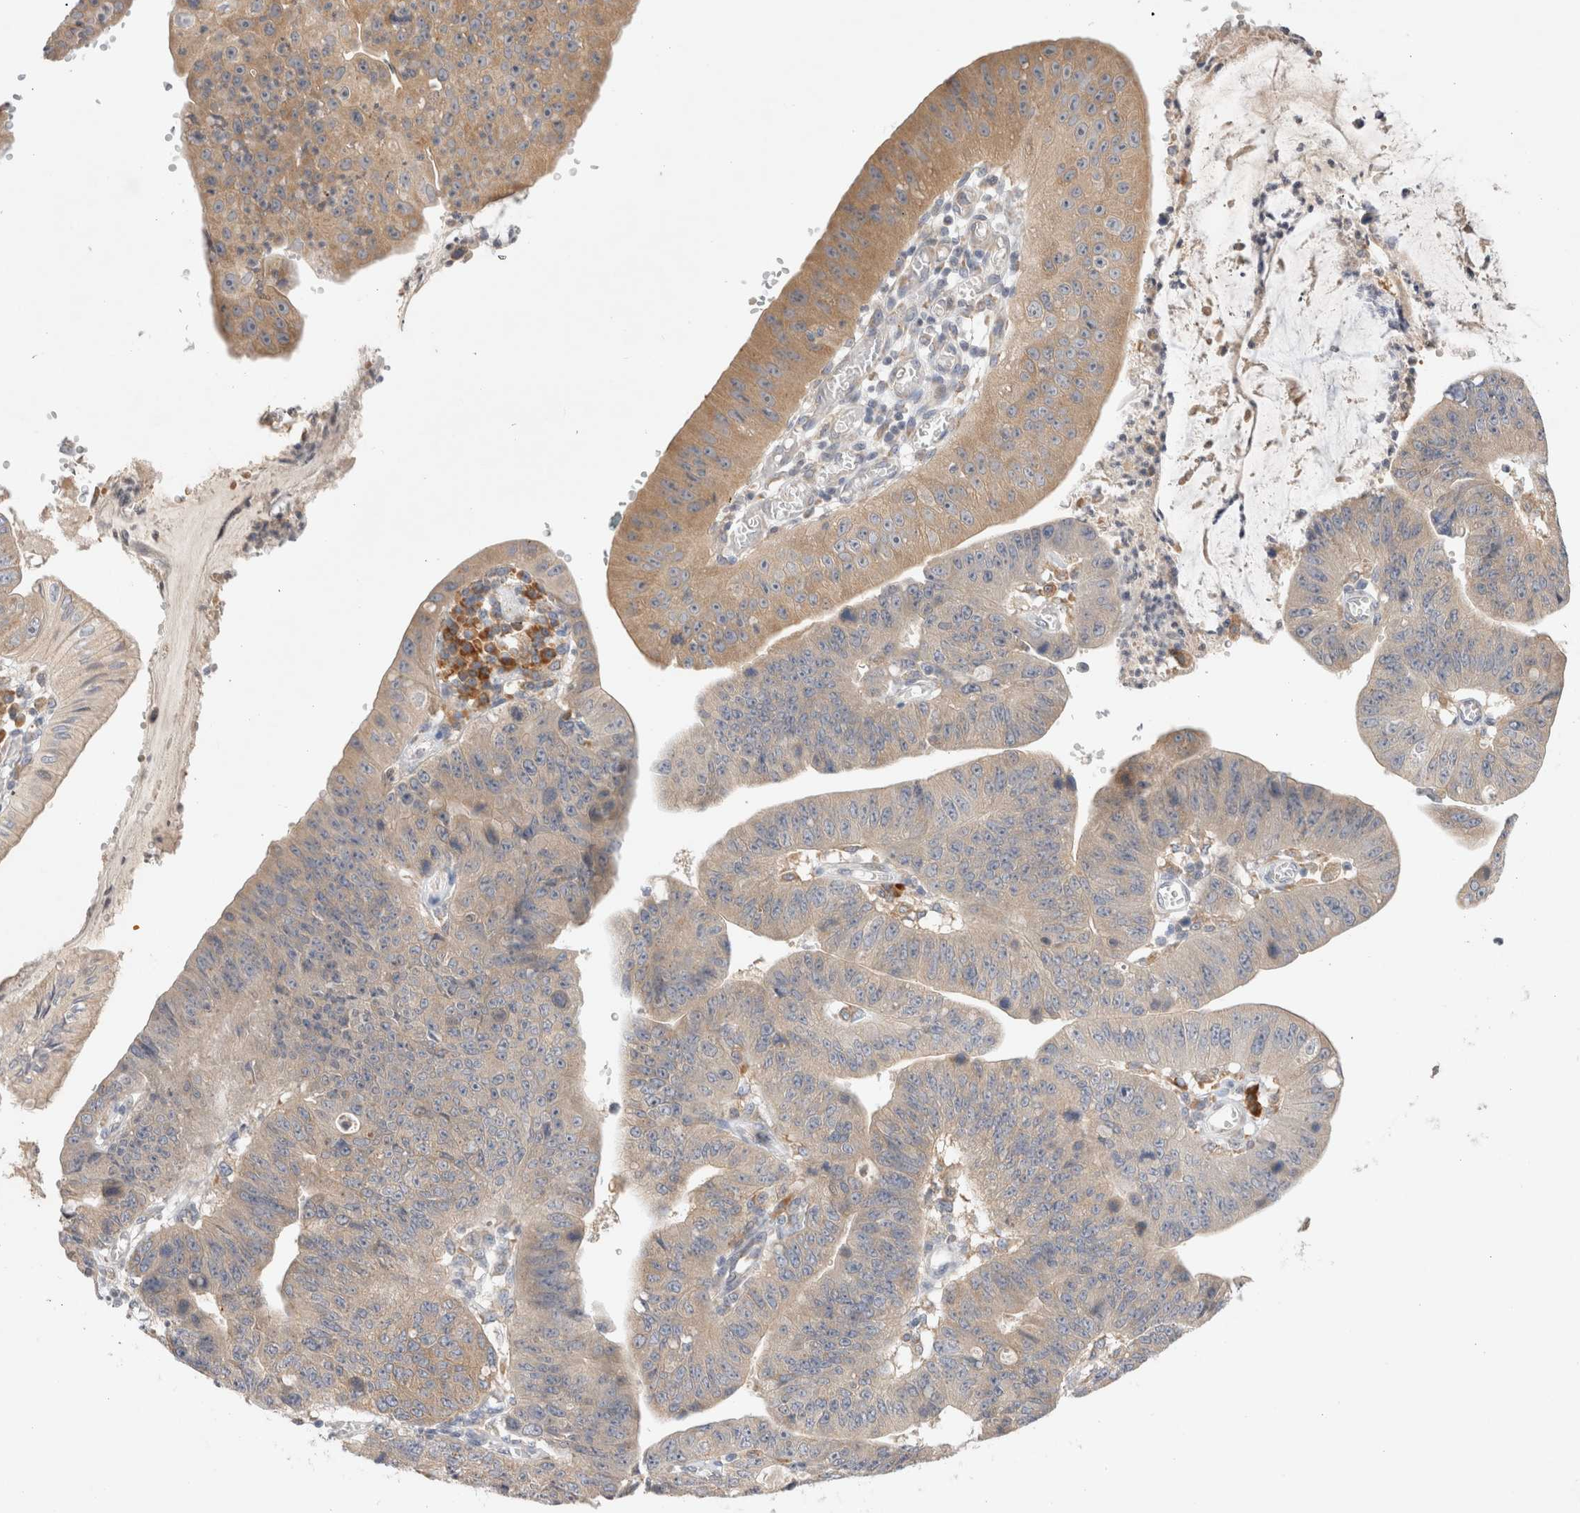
{"staining": {"intensity": "moderate", "quantity": "25%-75%", "location": "cytoplasmic/membranous"}, "tissue": "stomach cancer", "cell_type": "Tumor cells", "image_type": "cancer", "snomed": [{"axis": "morphology", "description": "Adenocarcinoma, NOS"}, {"axis": "topography", "description": "Stomach"}], "caption": "The photomicrograph shows a brown stain indicating the presence of a protein in the cytoplasmic/membranous of tumor cells in stomach cancer.", "gene": "NEDD4L", "patient": {"sex": "male", "age": 59}}